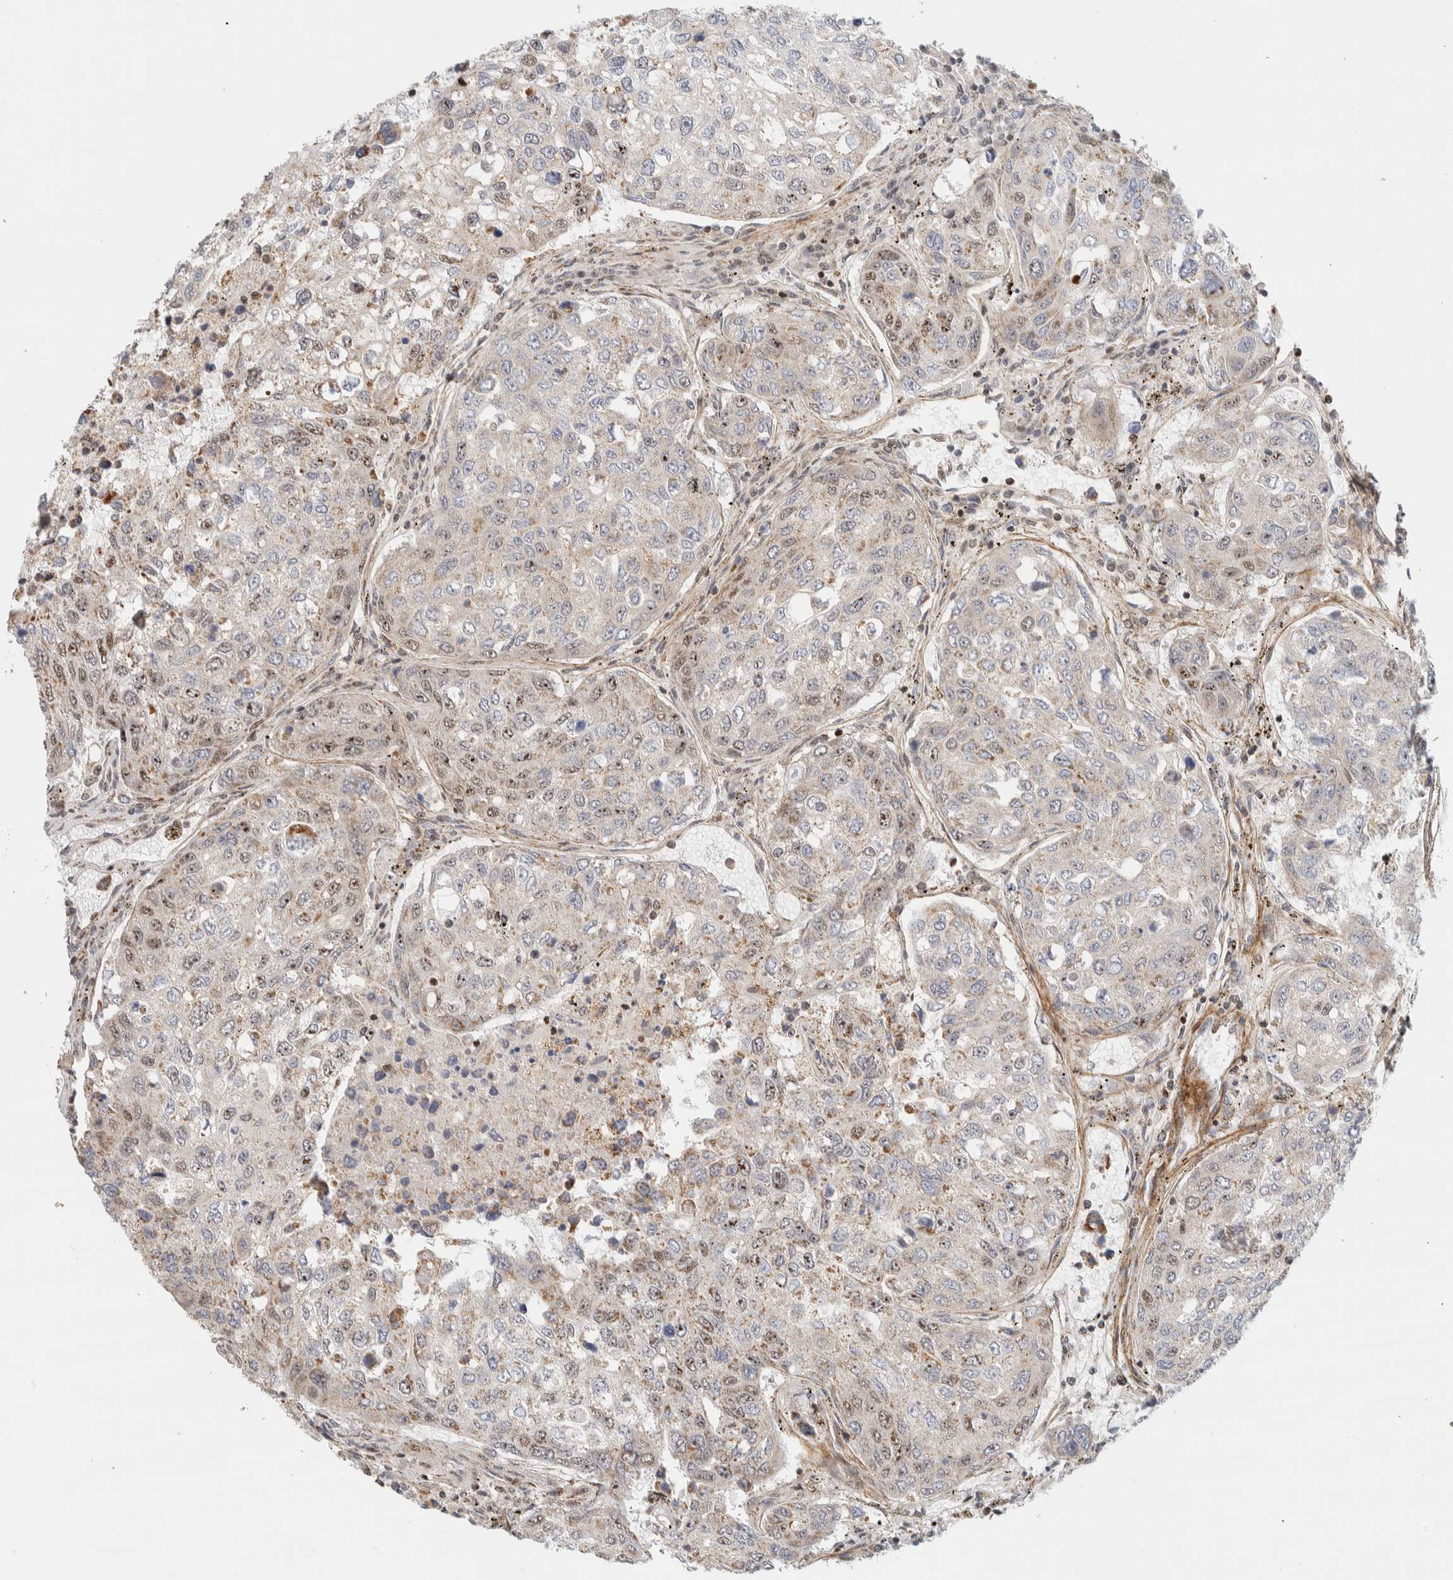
{"staining": {"intensity": "moderate", "quantity": "25%-75%", "location": "cytoplasmic/membranous,nuclear"}, "tissue": "urothelial cancer", "cell_type": "Tumor cells", "image_type": "cancer", "snomed": [{"axis": "morphology", "description": "Urothelial carcinoma, High grade"}, {"axis": "topography", "description": "Lymph node"}, {"axis": "topography", "description": "Urinary bladder"}], "caption": "Protein expression analysis of human urothelial cancer reveals moderate cytoplasmic/membranous and nuclear staining in about 25%-75% of tumor cells.", "gene": "TSPAN32", "patient": {"sex": "male", "age": 51}}